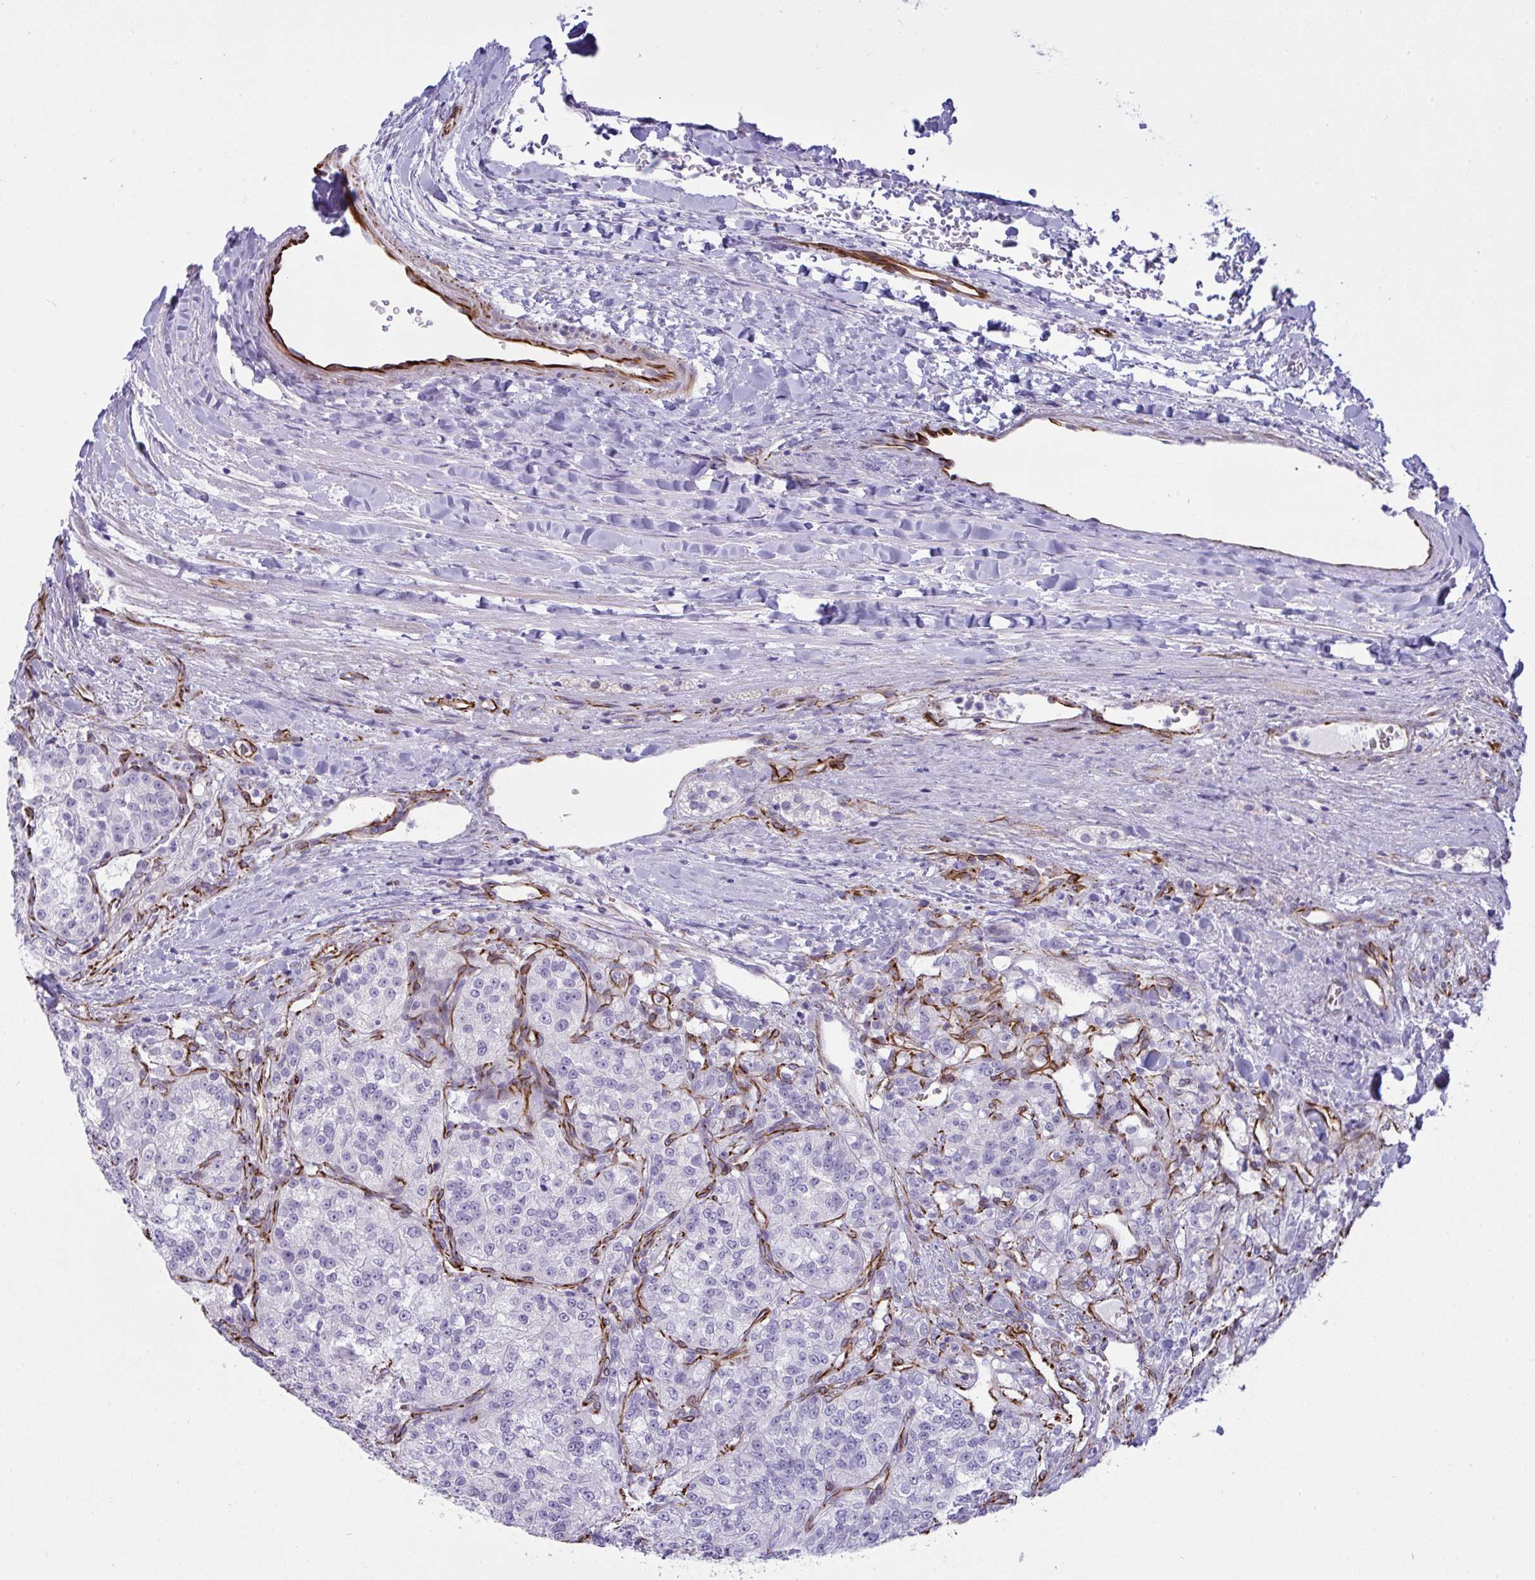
{"staining": {"intensity": "negative", "quantity": "none", "location": "none"}, "tissue": "renal cancer", "cell_type": "Tumor cells", "image_type": "cancer", "snomed": [{"axis": "morphology", "description": "Adenocarcinoma, NOS"}, {"axis": "topography", "description": "Kidney"}], "caption": "This is an IHC histopathology image of human adenocarcinoma (renal). There is no expression in tumor cells.", "gene": "SLC35B1", "patient": {"sex": "female", "age": 63}}